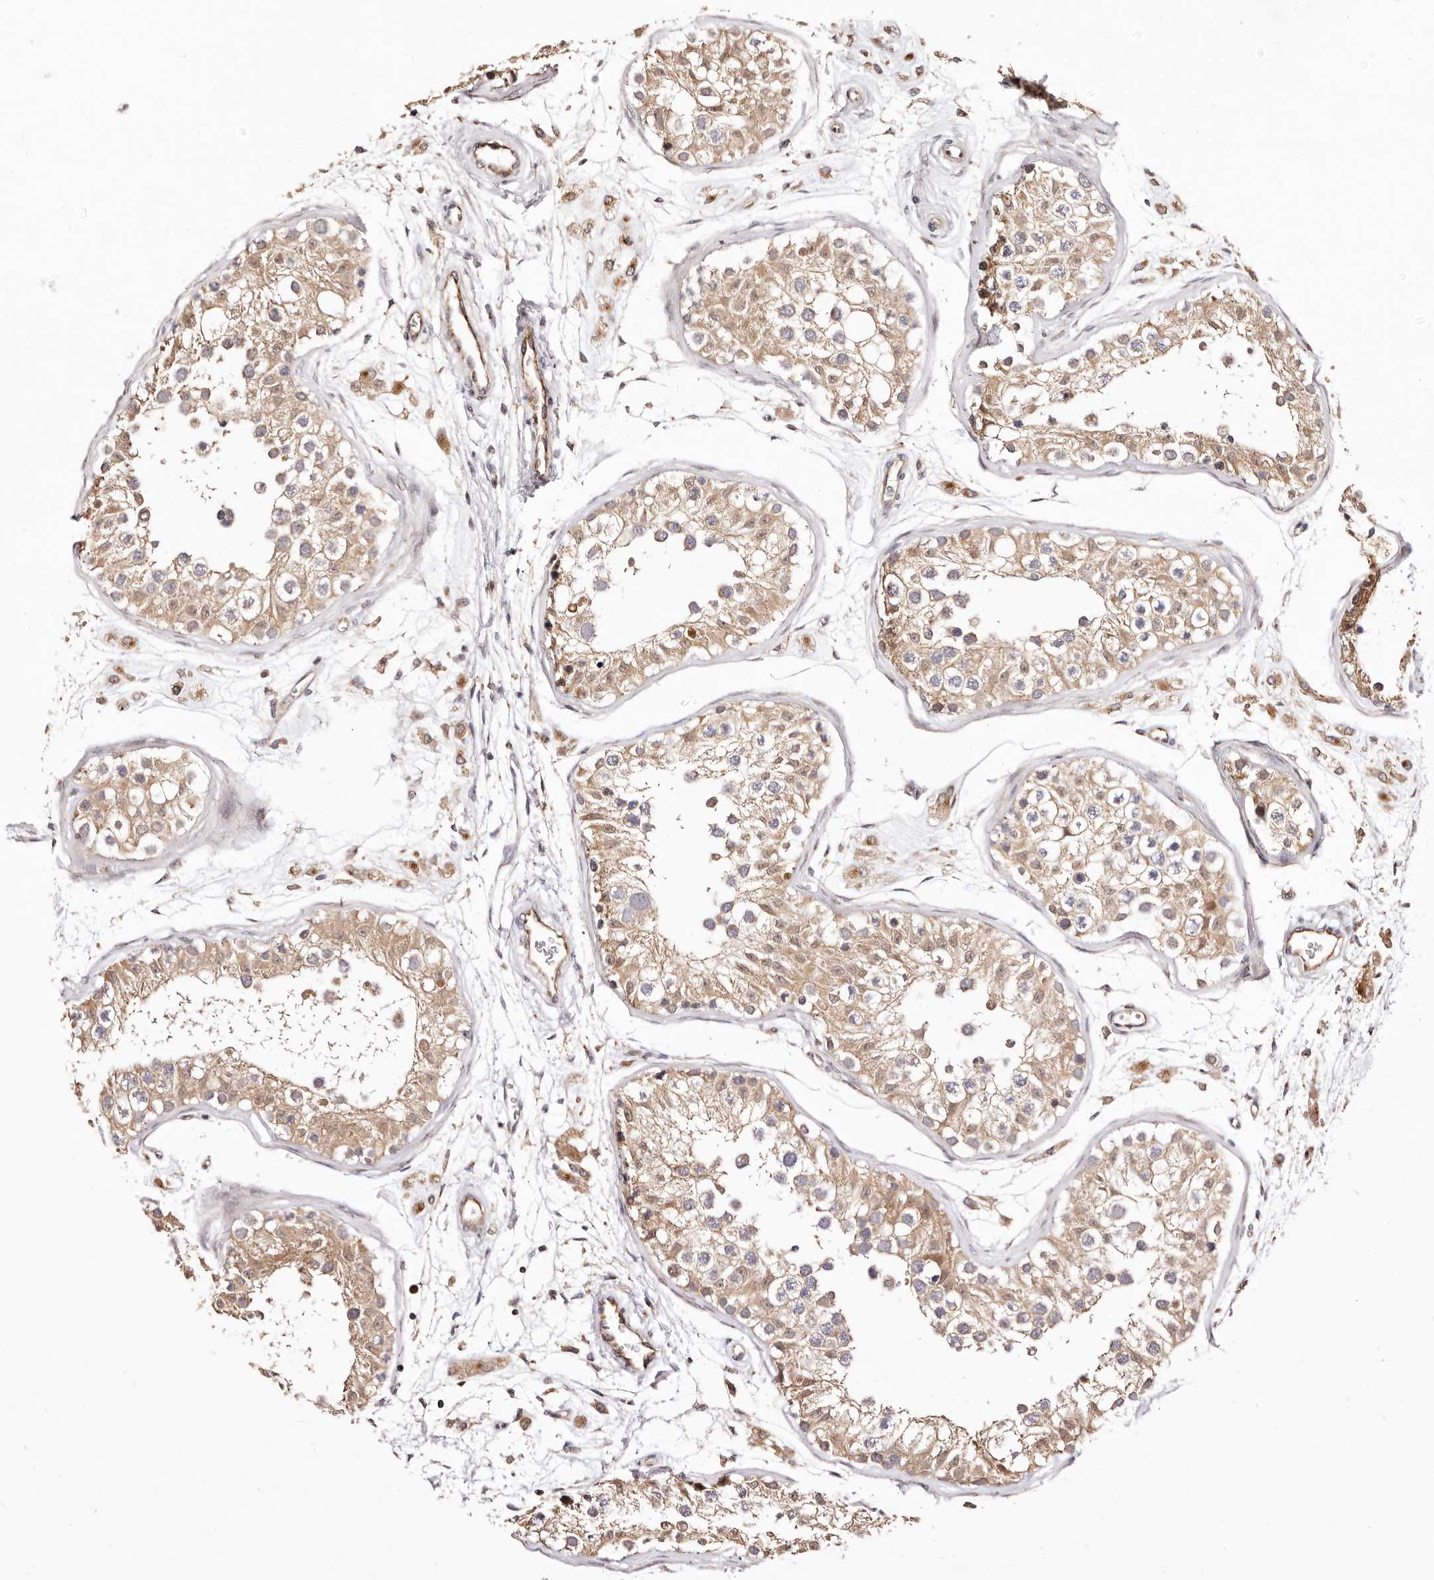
{"staining": {"intensity": "moderate", "quantity": ">75%", "location": "cytoplasmic/membranous"}, "tissue": "testis", "cell_type": "Cells in seminiferous ducts", "image_type": "normal", "snomed": [{"axis": "morphology", "description": "Normal tissue, NOS"}, {"axis": "morphology", "description": "Adenocarcinoma, metastatic, NOS"}, {"axis": "topography", "description": "Testis"}], "caption": "The micrograph demonstrates immunohistochemical staining of unremarkable testis. There is moderate cytoplasmic/membranous staining is present in about >75% of cells in seminiferous ducts. (Brightfield microscopy of DAB IHC at high magnification).", "gene": "MAPK1", "patient": {"sex": "male", "age": 26}}